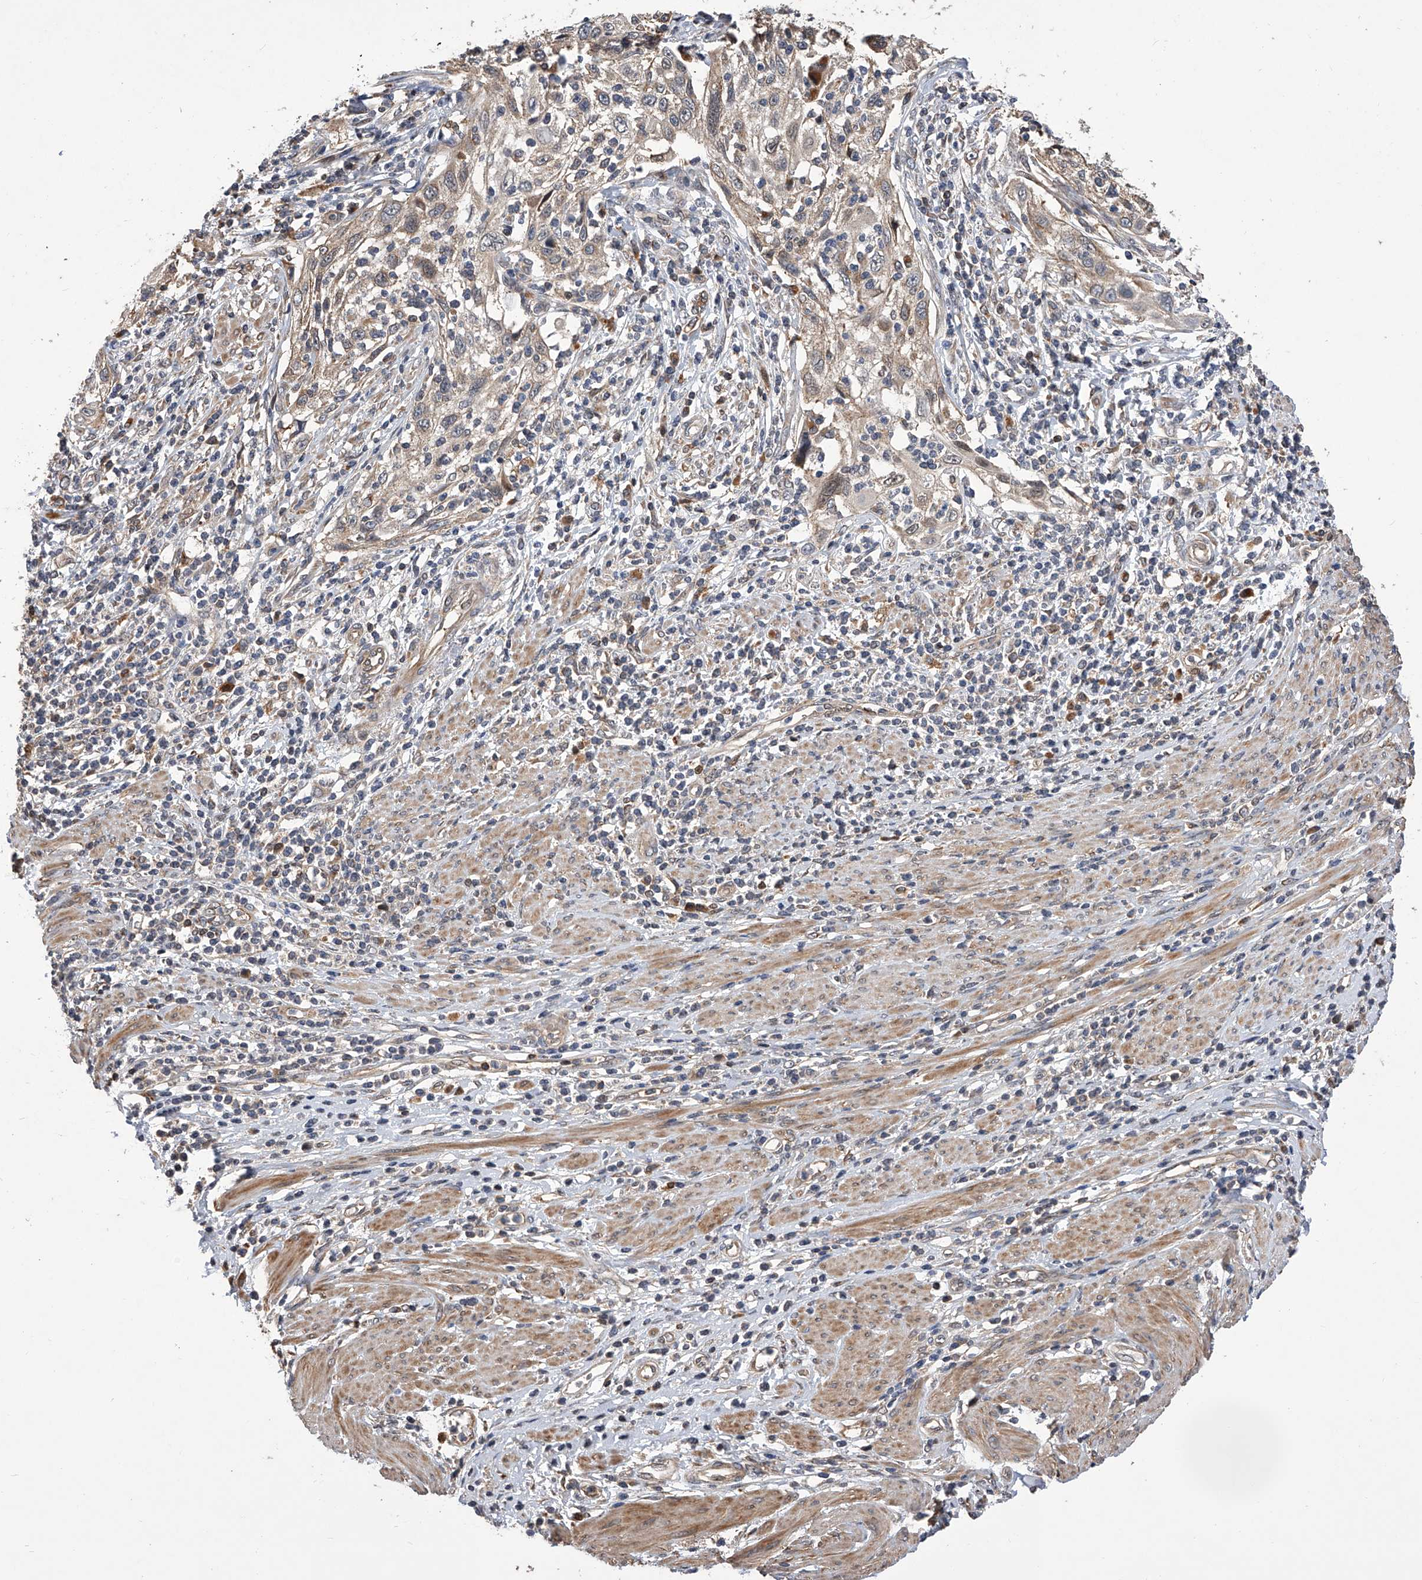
{"staining": {"intensity": "weak", "quantity": "<25%", "location": "cytoplasmic/membranous"}, "tissue": "cervical cancer", "cell_type": "Tumor cells", "image_type": "cancer", "snomed": [{"axis": "morphology", "description": "Squamous cell carcinoma, NOS"}, {"axis": "topography", "description": "Cervix"}], "caption": "Immunohistochemistry histopathology image of cervical cancer stained for a protein (brown), which shows no staining in tumor cells.", "gene": "GMDS", "patient": {"sex": "female", "age": 70}}